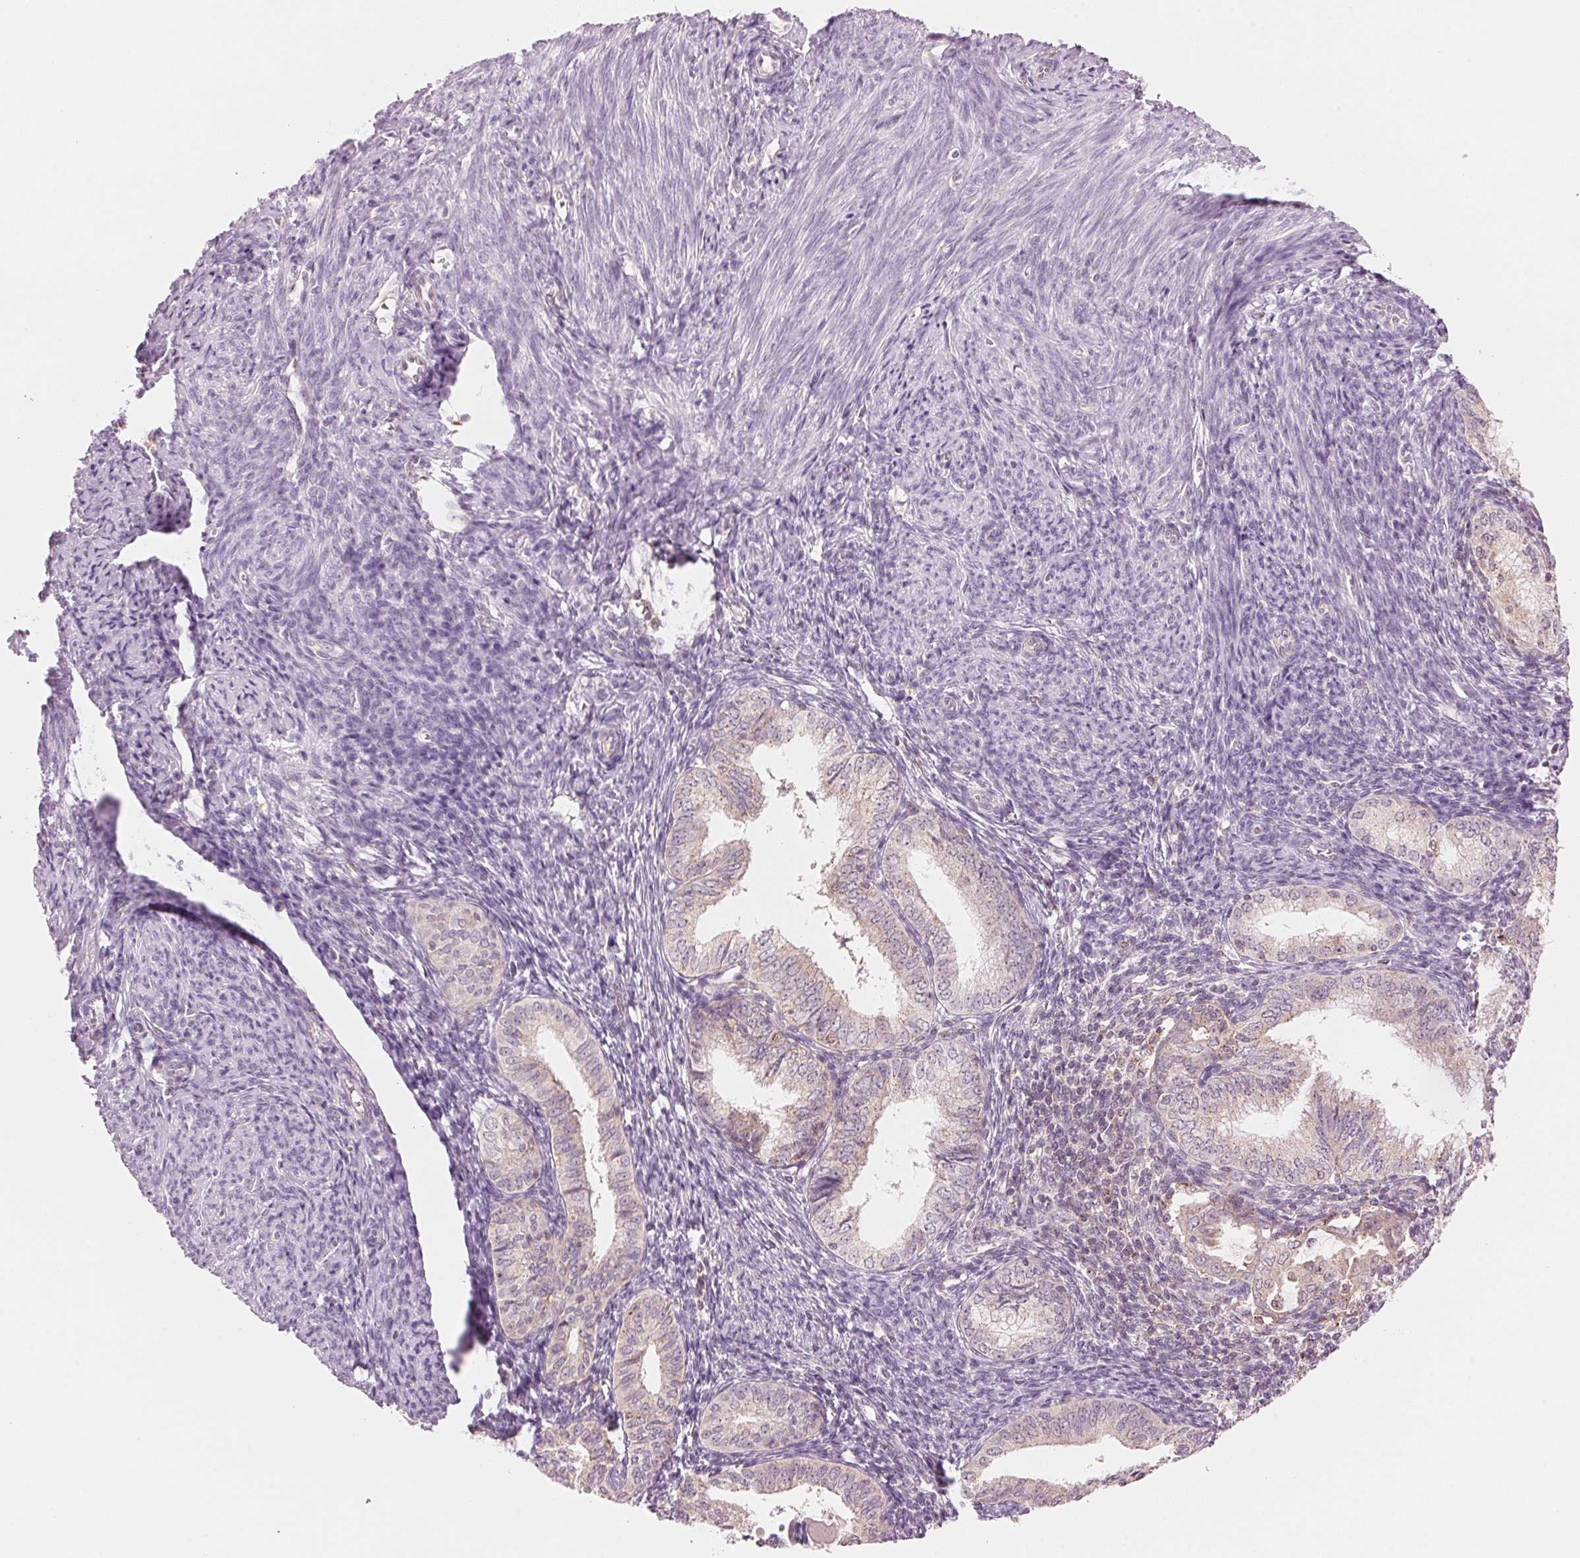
{"staining": {"intensity": "weak", "quantity": "25%-75%", "location": "cytoplasmic/membranous"}, "tissue": "endometrial cancer", "cell_type": "Tumor cells", "image_type": "cancer", "snomed": [{"axis": "morphology", "description": "Adenocarcinoma, NOS"}, {"axis": "topography", "description": "Endometrium"}], "caption": "Tumor cells exhibit low levels of weak cytoplasmic/membranous staining in about 25%-75% of cells in adenocarcinoma (endometrial).", "gene": "HOXB13", "patient": {"sex": "female", "age": 55}}